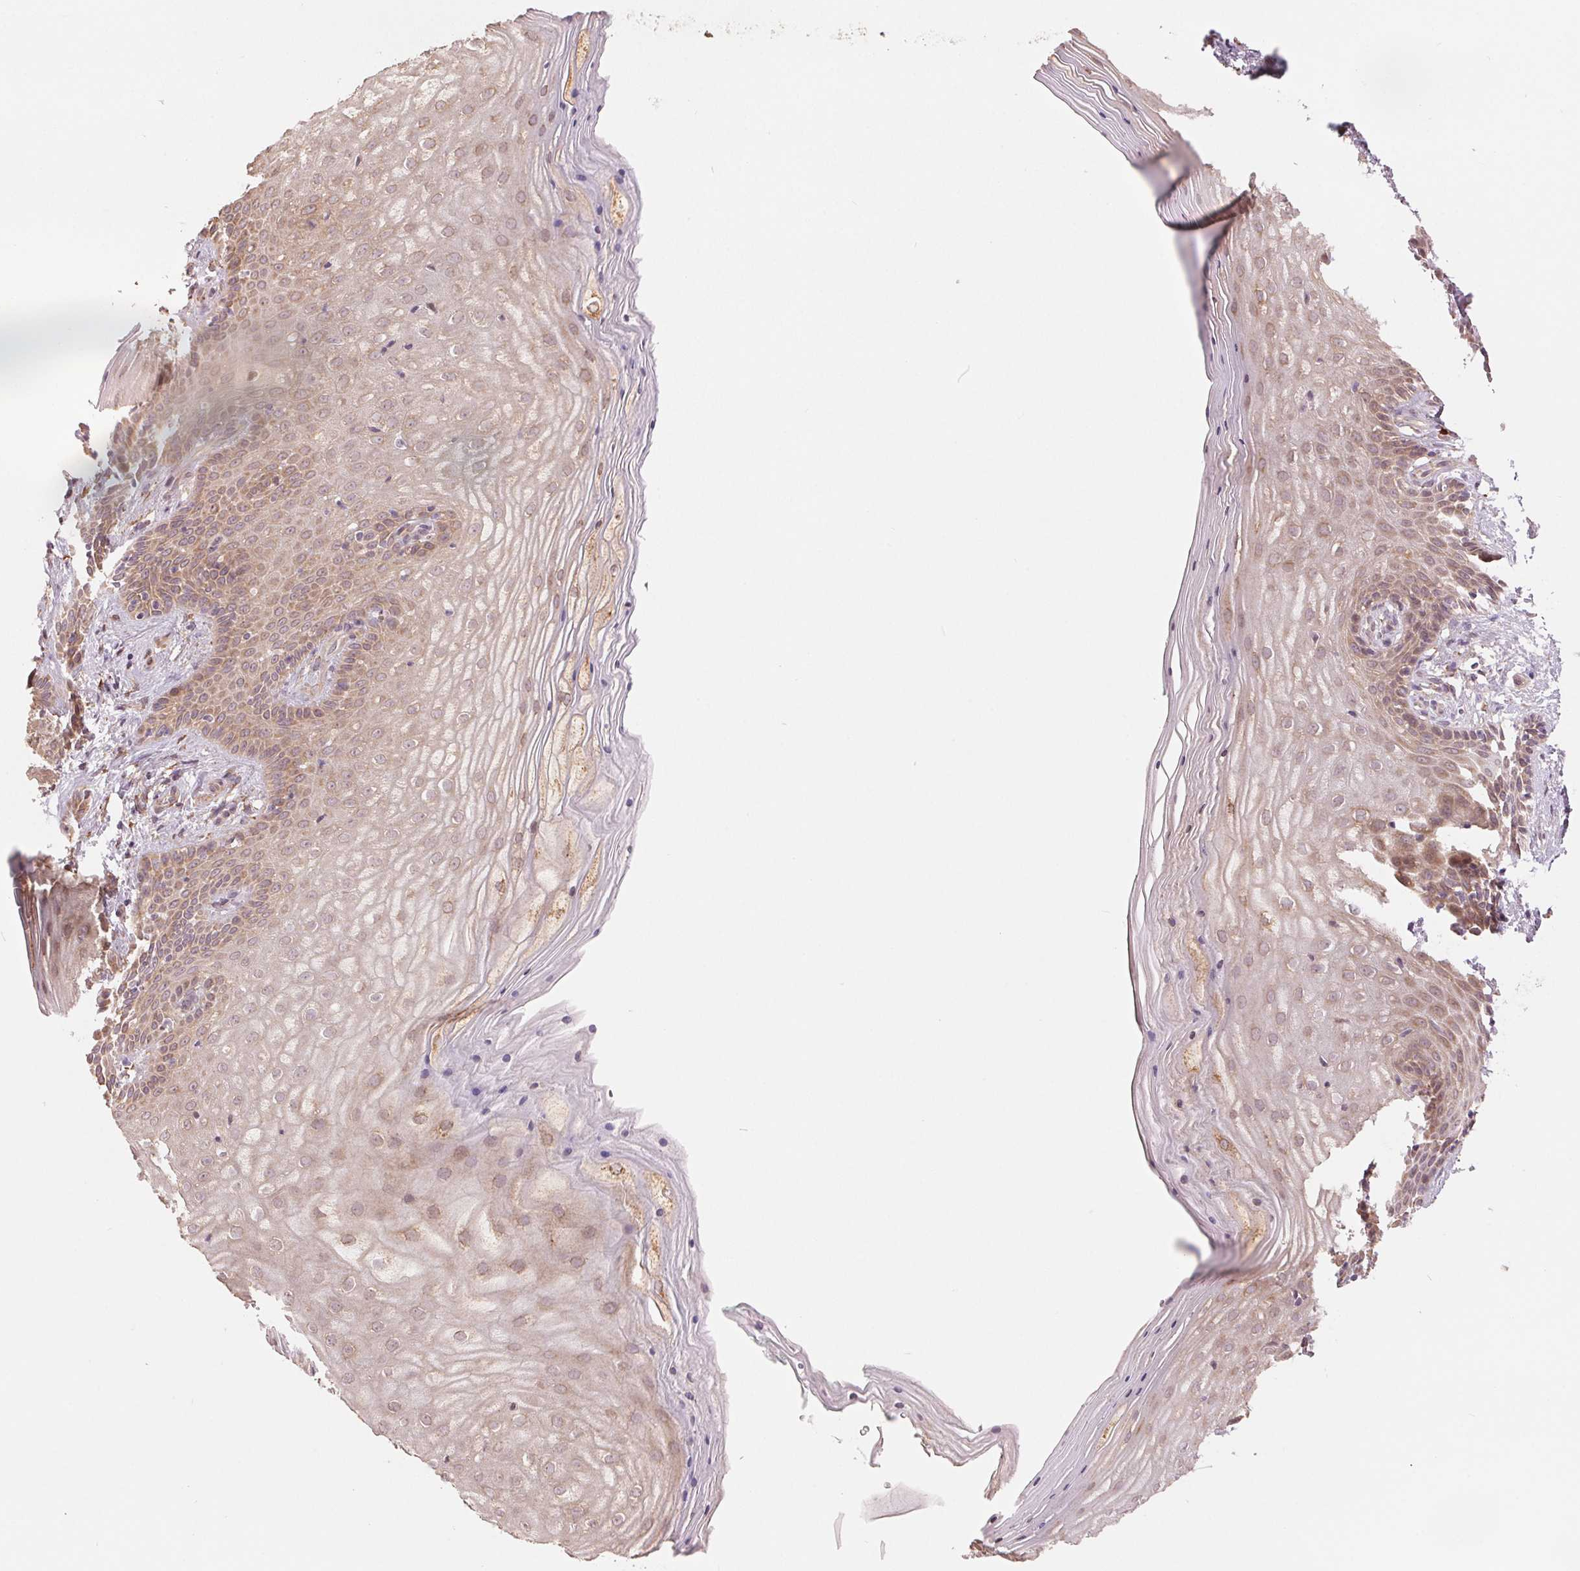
{"staining": {"intensity": "weak", "quantity": "25%-75%", "location": "cytoplasmic/membranous"}, "tissue": "vagina", "cell_type": "Squamous epithelial cells", "image_type": "normal", "snomed": [{"axis": "morphology", "description": "Normal tissue, NOS"}, {"axis": "topography", "description": "Vagina"}], "caption": "Immunohistochemical staining of normal vagina displays 25%-75% levels of weak cytoplasmic/membranous protein staining in about 25%-75% of squamous epithelial cells.", "gene": "SLC20A1", "patient": {"sex": "female", "age": 45}}